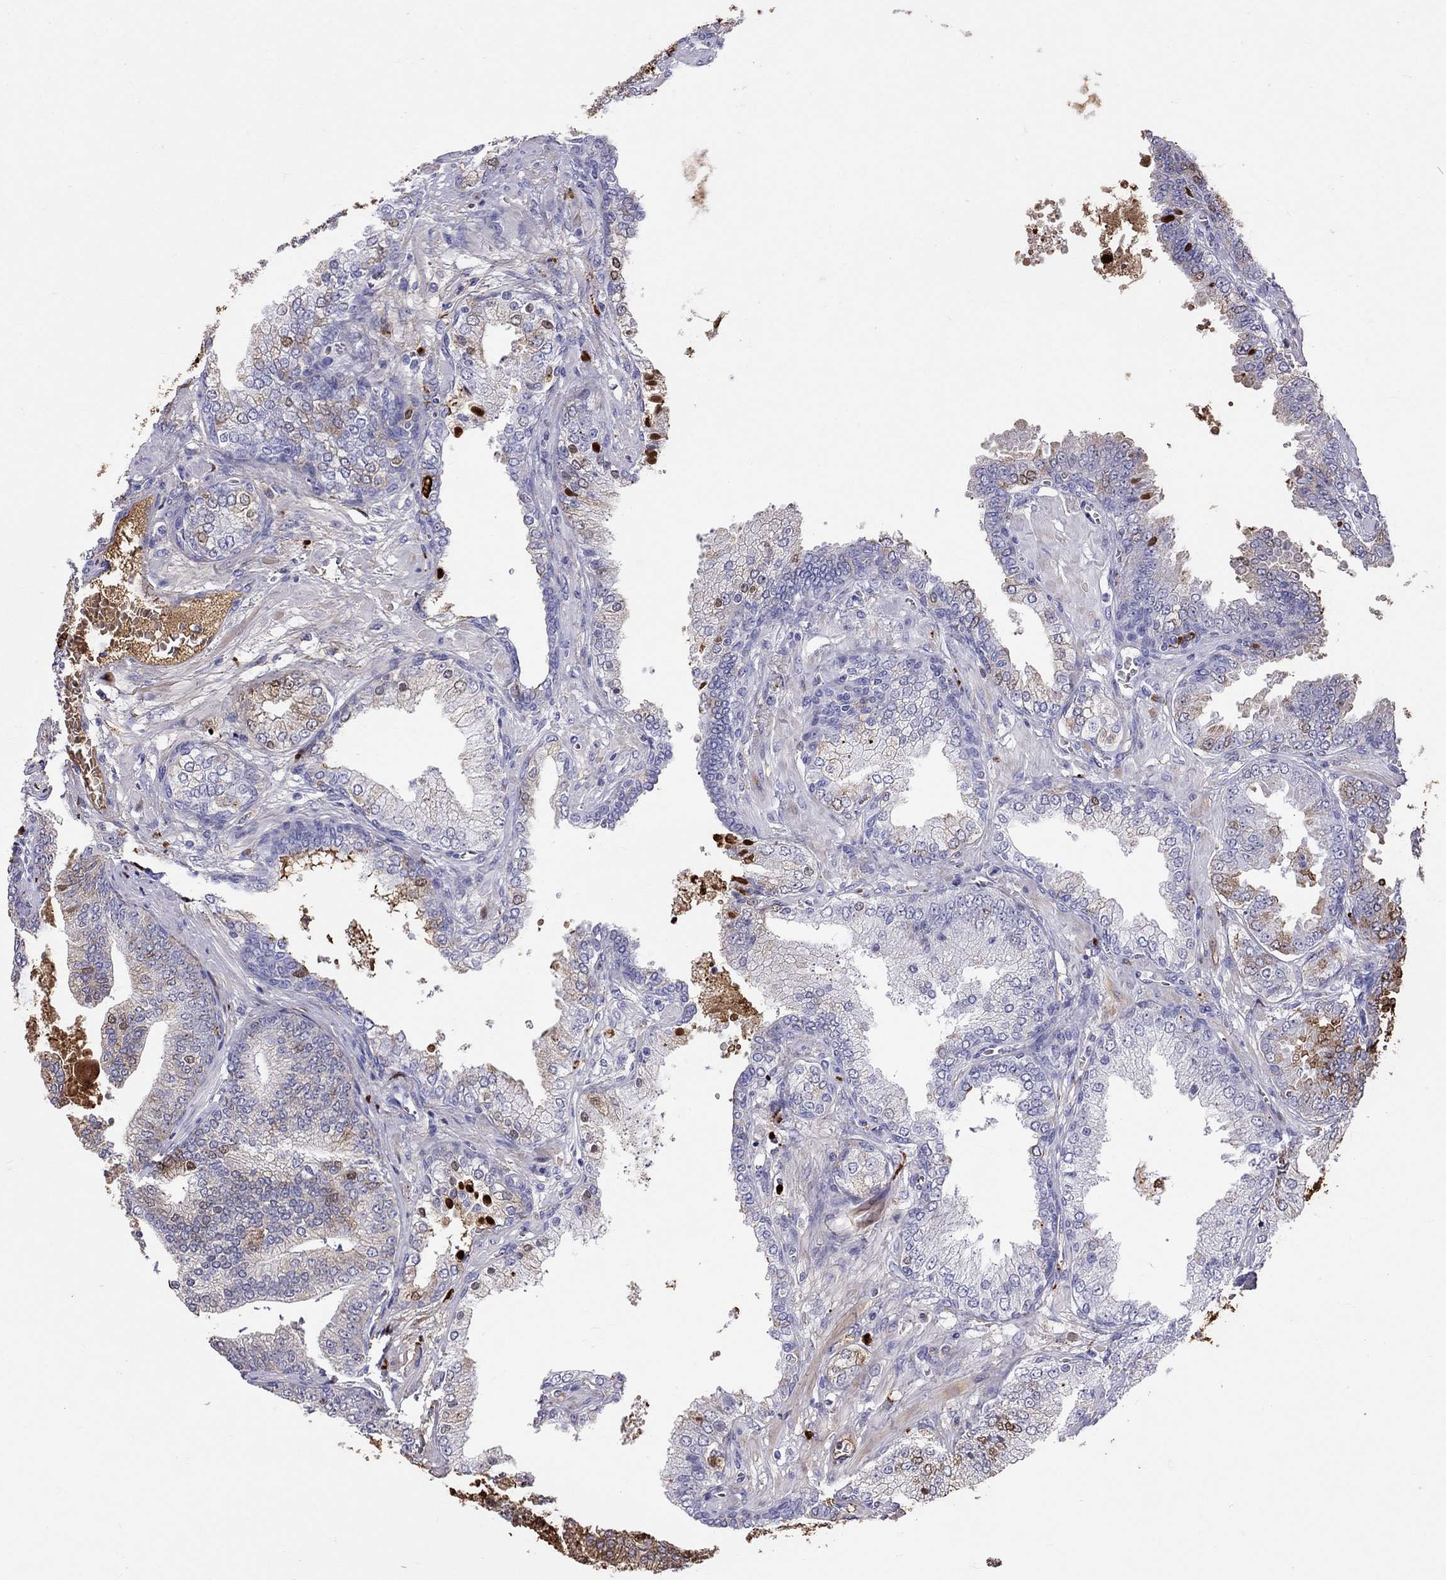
{"staining": {"intensity": "strong", "quantity": "<25%", "location": "cytoplasmic/membranous"}, "tissue": "prostate cancer", "cell_type": "Tumor cells", "image_type": "cancer", "snomed": [{"axis": "morphology", "description": "Adenocarcinoma, NOS"}, {"axis": "topography", "description": "Prostate"}], "caption": "Immunohistochemistry (IHC) staining of prostate cancer (adenocarcinoma), which exhibits medium levels of strong cytoplasmic/membranous expression in about <25% of tumor cells indicating strong cytoplasmic/membranous protein staining. The staining was performed using DAB (3,3'-diaminobenzidine) (brown) for protein detection and nuclei were counterstained in hematoxylin (blue).", "gene": "SERPINA3", "patient": {"sex": "male", "age": 64}}